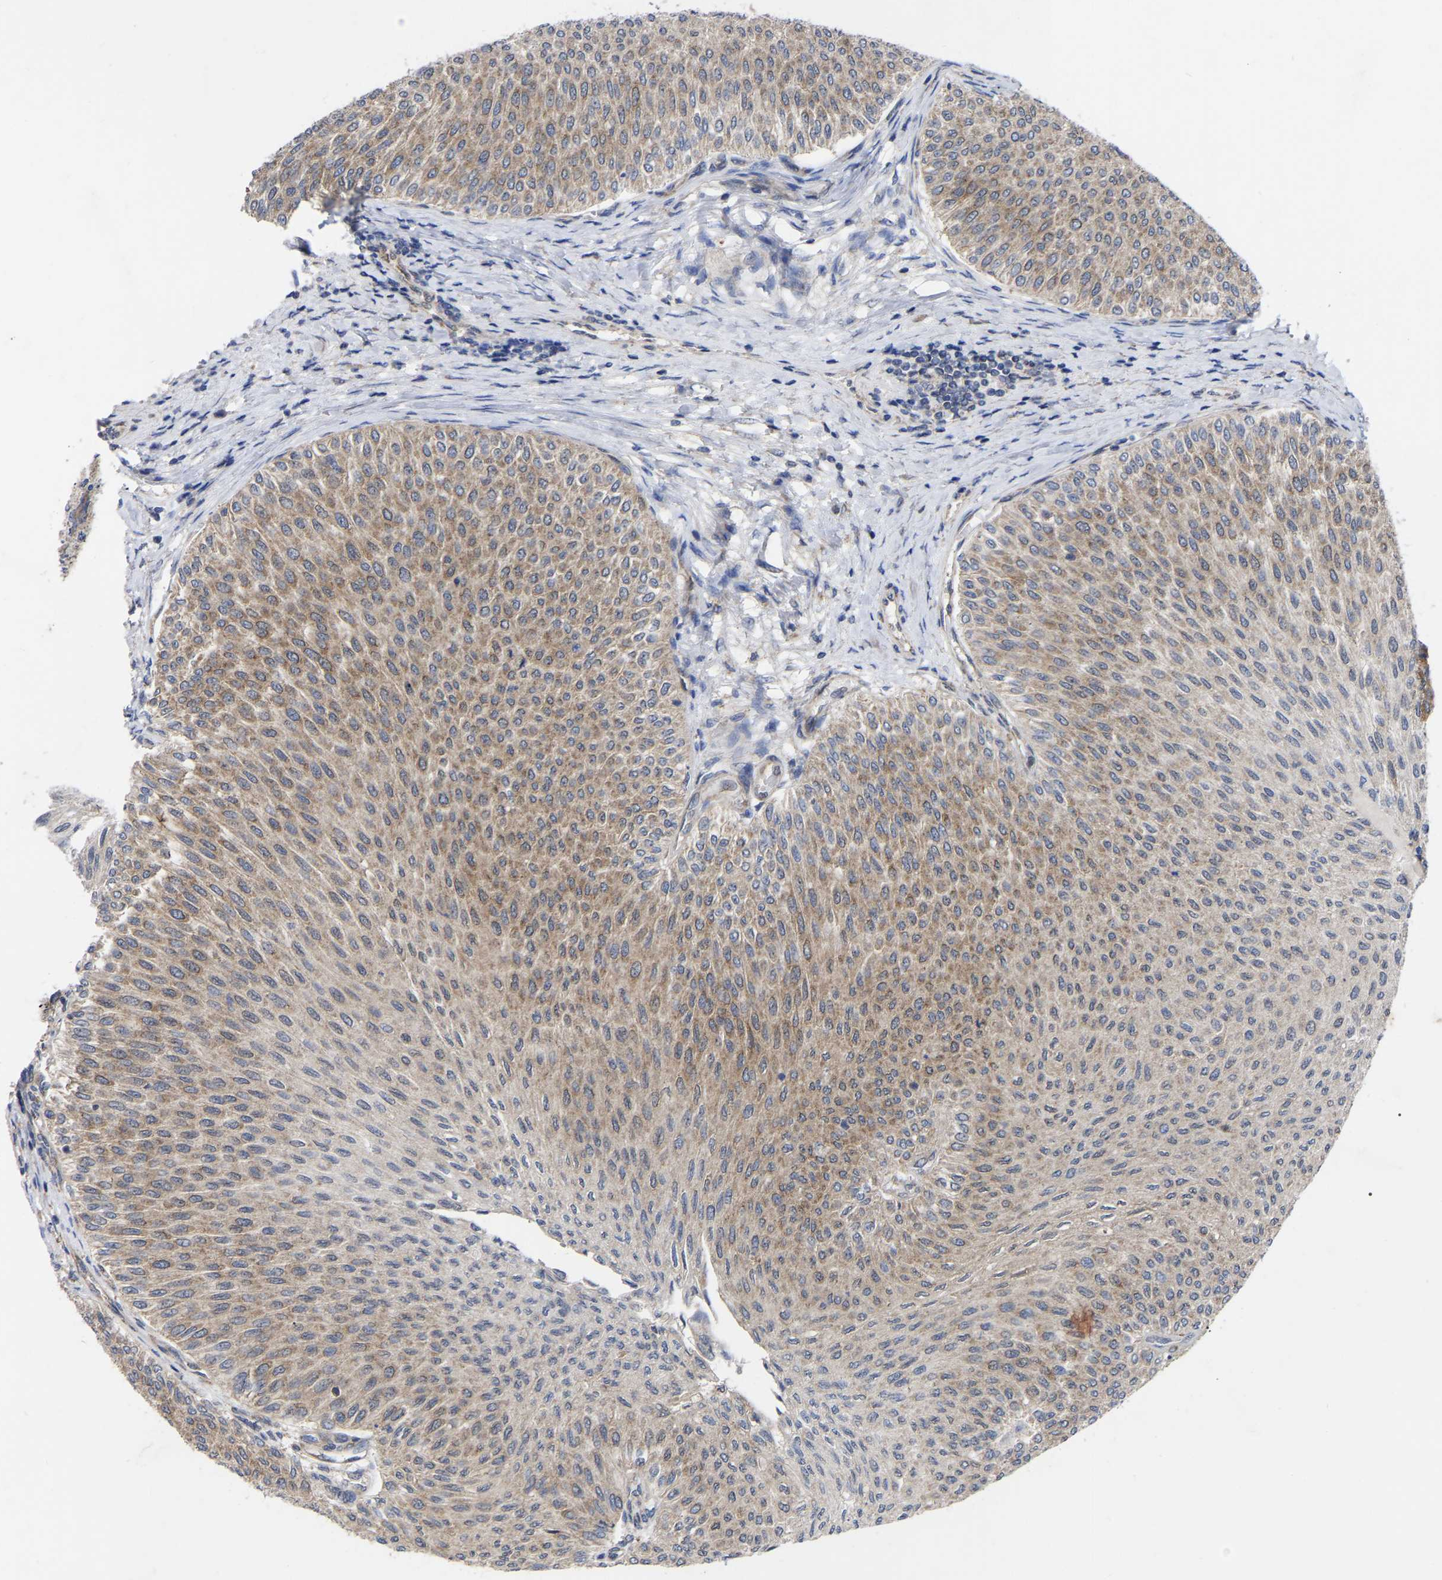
{"staining": {"intensity": "weak", "quantity": "25%-75%", "location": "cytoplasmic/membranous"}, "tissue": "urothelial cancer", "cell_type": "Tumor cells", "image_type": "cancer", "snomed": [{"axis": "morphology", "description": "Urothelial carcinoma, Low grade"}, {"axis": "topography", "description": "Urinary bladder"}], "caption": "Urothelial cancer was stained to show a protein in brown. There is low levels of weak cytoplasmic/membranous positivity in approximately 25%-75% of tumor cells. (DAB (3,3'-diaminobenzidine) IHC, brown staining for protein, blue staining for nuclei).", "gene": "TCP1", "patient": {"sex": "male", "age": 78}}